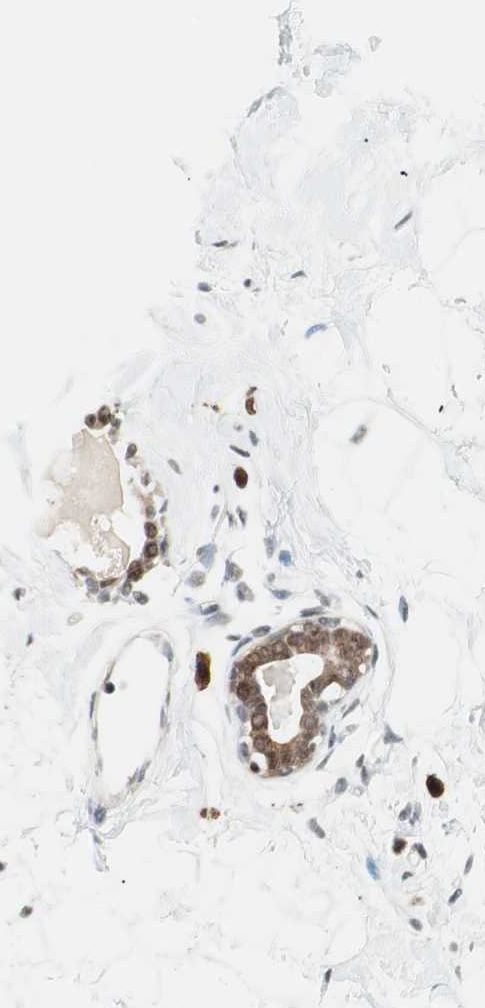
{"staining": {"intensity": "moderate", "quantity": ">75%", "location": "nuclear"}, "tissue": "breast", "cell_type": "Adipocytes", "image_type": "normal", "snomed": [{"axis": "morphology", "description": "Normal tissue, NOS"}, {"axis": "topography", "description": "Breast"}], "caption": "An IHC image of benign tissue is shown. Protein staining in brown shows moderate nuclear positivity in breast within adipocytes.", "gene": "SMARCE1", "patient": {"sex": "female", "age": 23}}